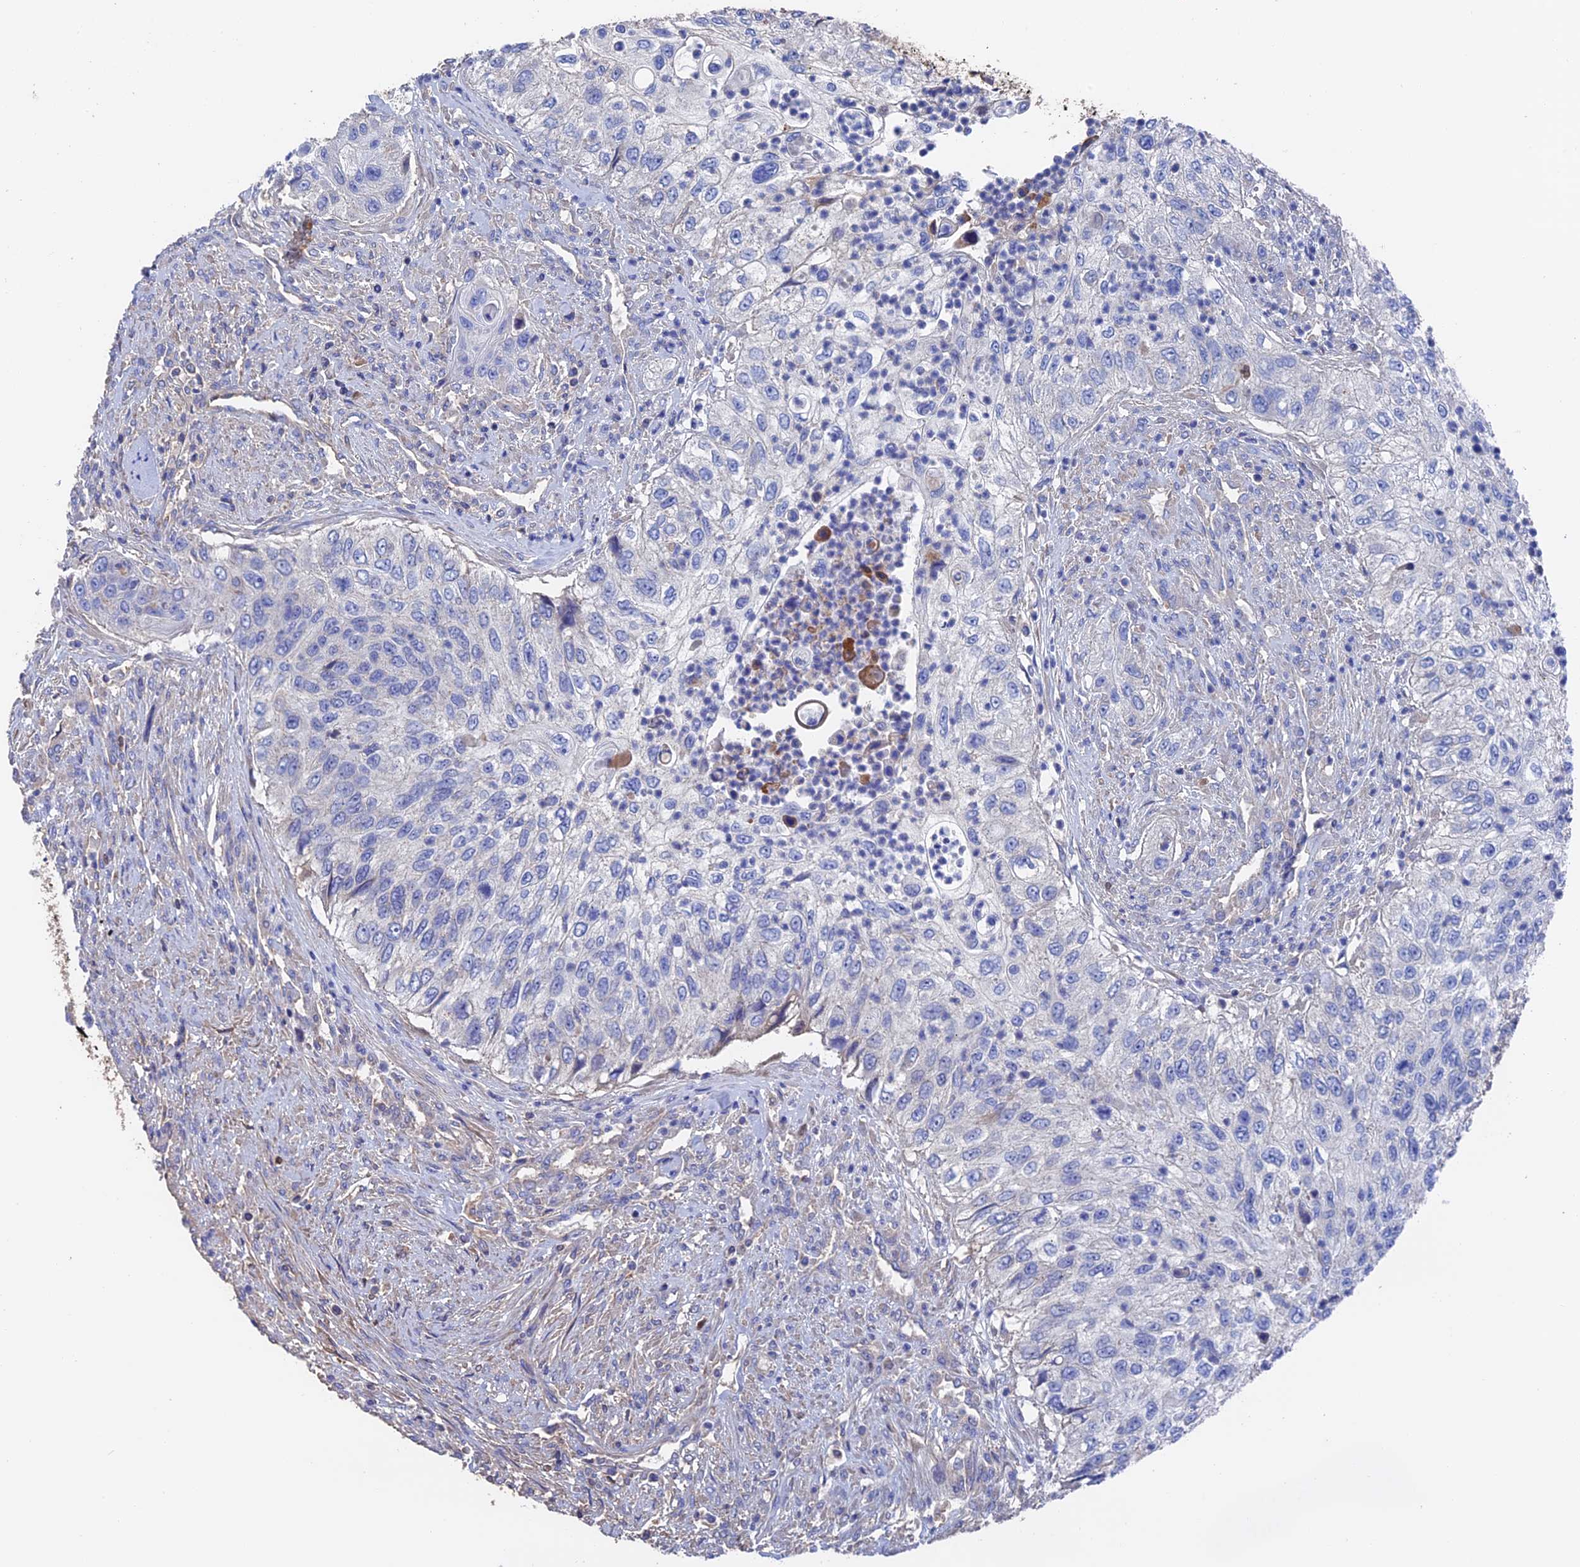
{"staining": {"intensity": "negative", "quantity": "none", "location": "none"}, "tissue": "urothelial cancer", "cell_type": "Tumor cells", "image_type": "cancer", "snomed": [{"axis": "morphology", "description": "Urothelial carcinoma, High grade"}, {"axis": "topography", "description": "Urinary bladder"}], "caption": "Tumor cells show no significant protein expression in urothelial cancer.", "gene": "HPF1", "patient": {"sex": "female", "age": 60}}